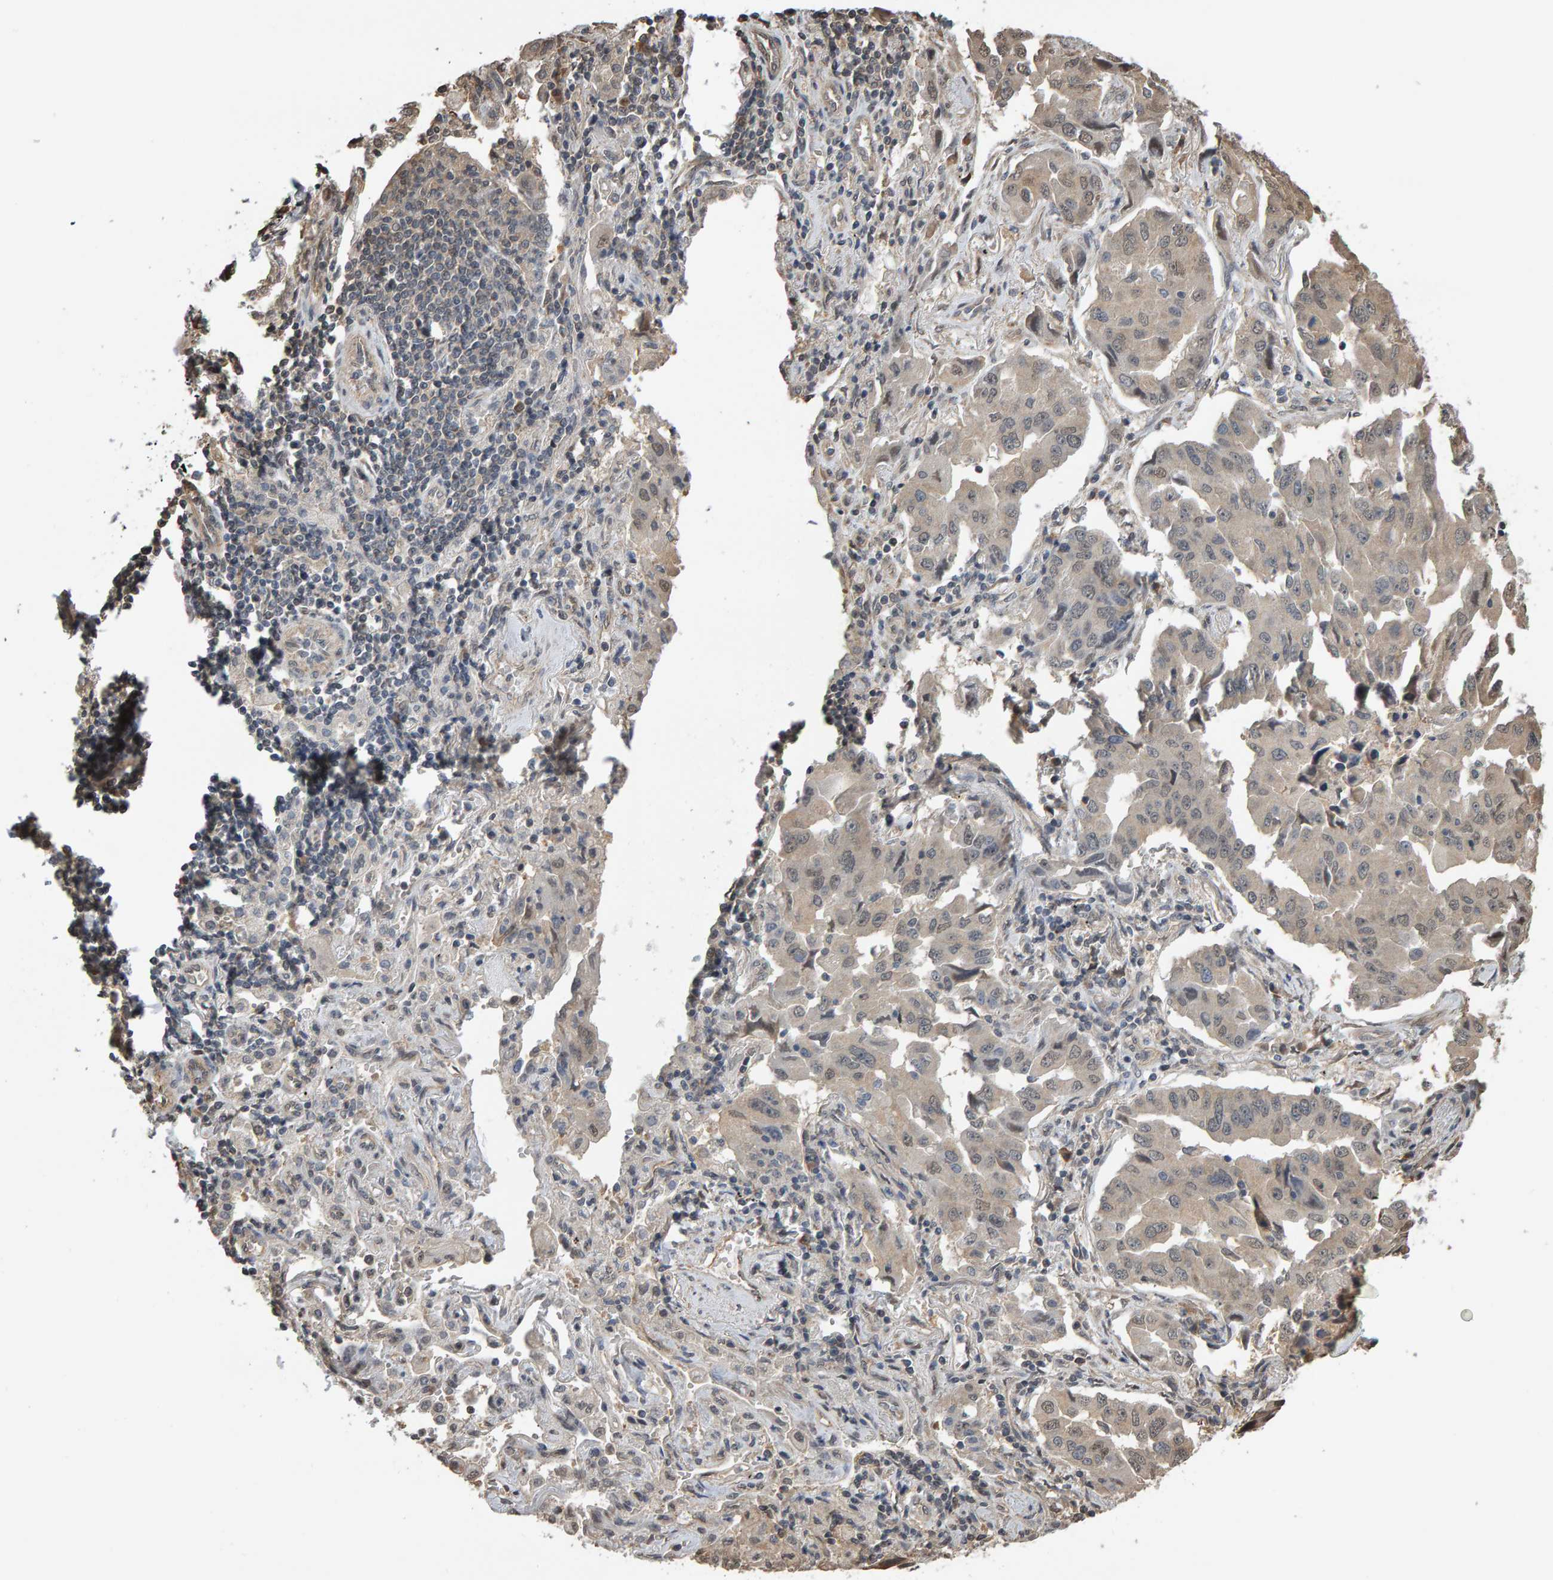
{"staining": {"intensity": "negative", "quantity": "none", "location": "none"}, "tissue": "lung cancer", "cell_type": "Tumor cells", "image_type": "cancer", "snomed": [{"axis": "morphology", "description": "Adenocarcinoma, NOS"}, {"axis": "topography", "description": "Lung"}], "caption": "DAB immunohistochemical staining of lung cancer (adenocarcinoma) reveals no significant staining in tumor cells.", "gene": "COASY", "patient": {"sex": "female", "age": 65}}